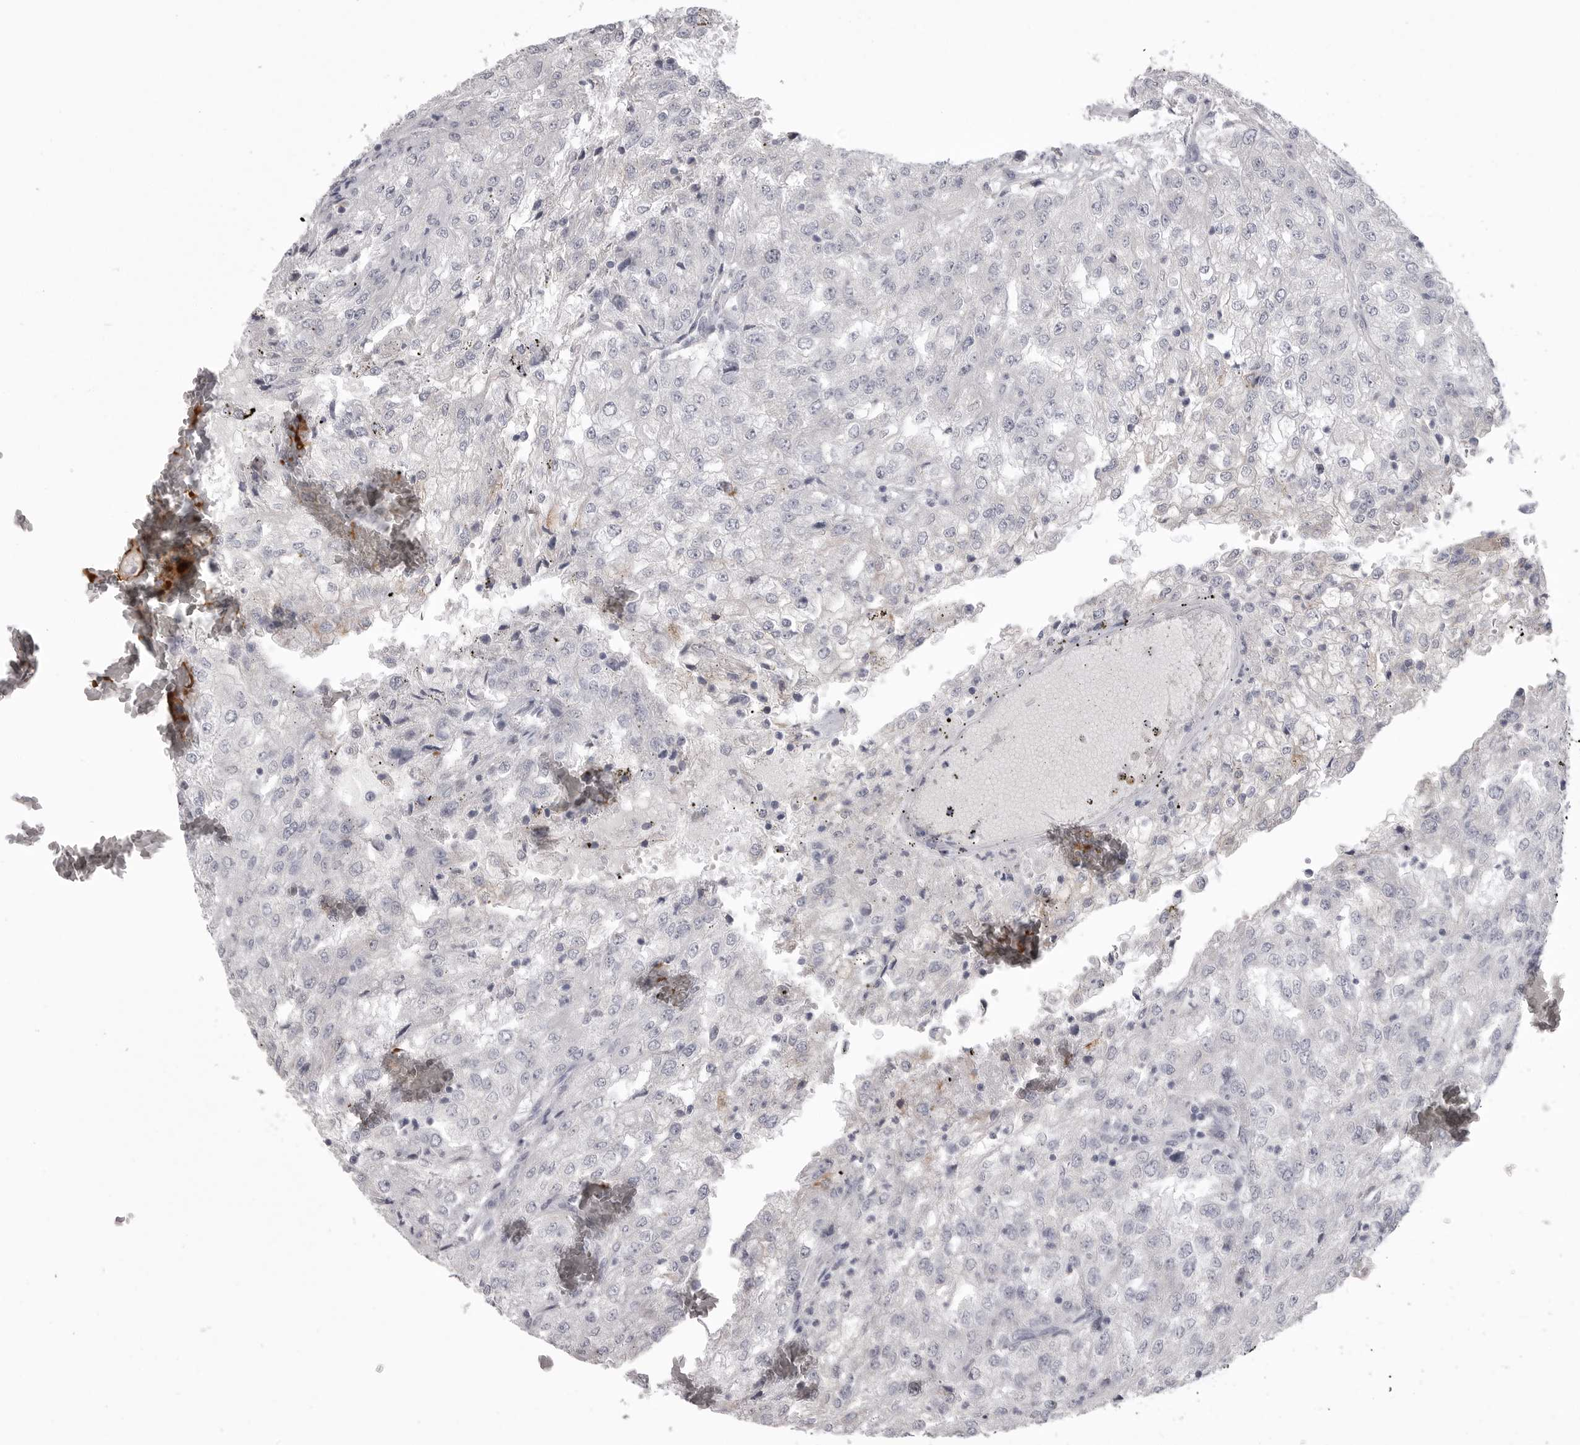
{"staining": {"intensity": "negative", "quantity": "none", "location": "none"}, "tissue": "renal cancer", "cell_type": "Tumor cells", "image_type": "cancer", "snomed": [{"axis": "morphology", "description": "Adenocarcinoma, NOS"}, {"axis": "topography", "description": "Kidney"}], "caption": "The micrograph demonstrates no staining of tumor cells in renal cancer. (IHC, brightfield microscopy, high magnification).", "gene": "SERPING1", "patient": {"sex": "female", "age": 54}}